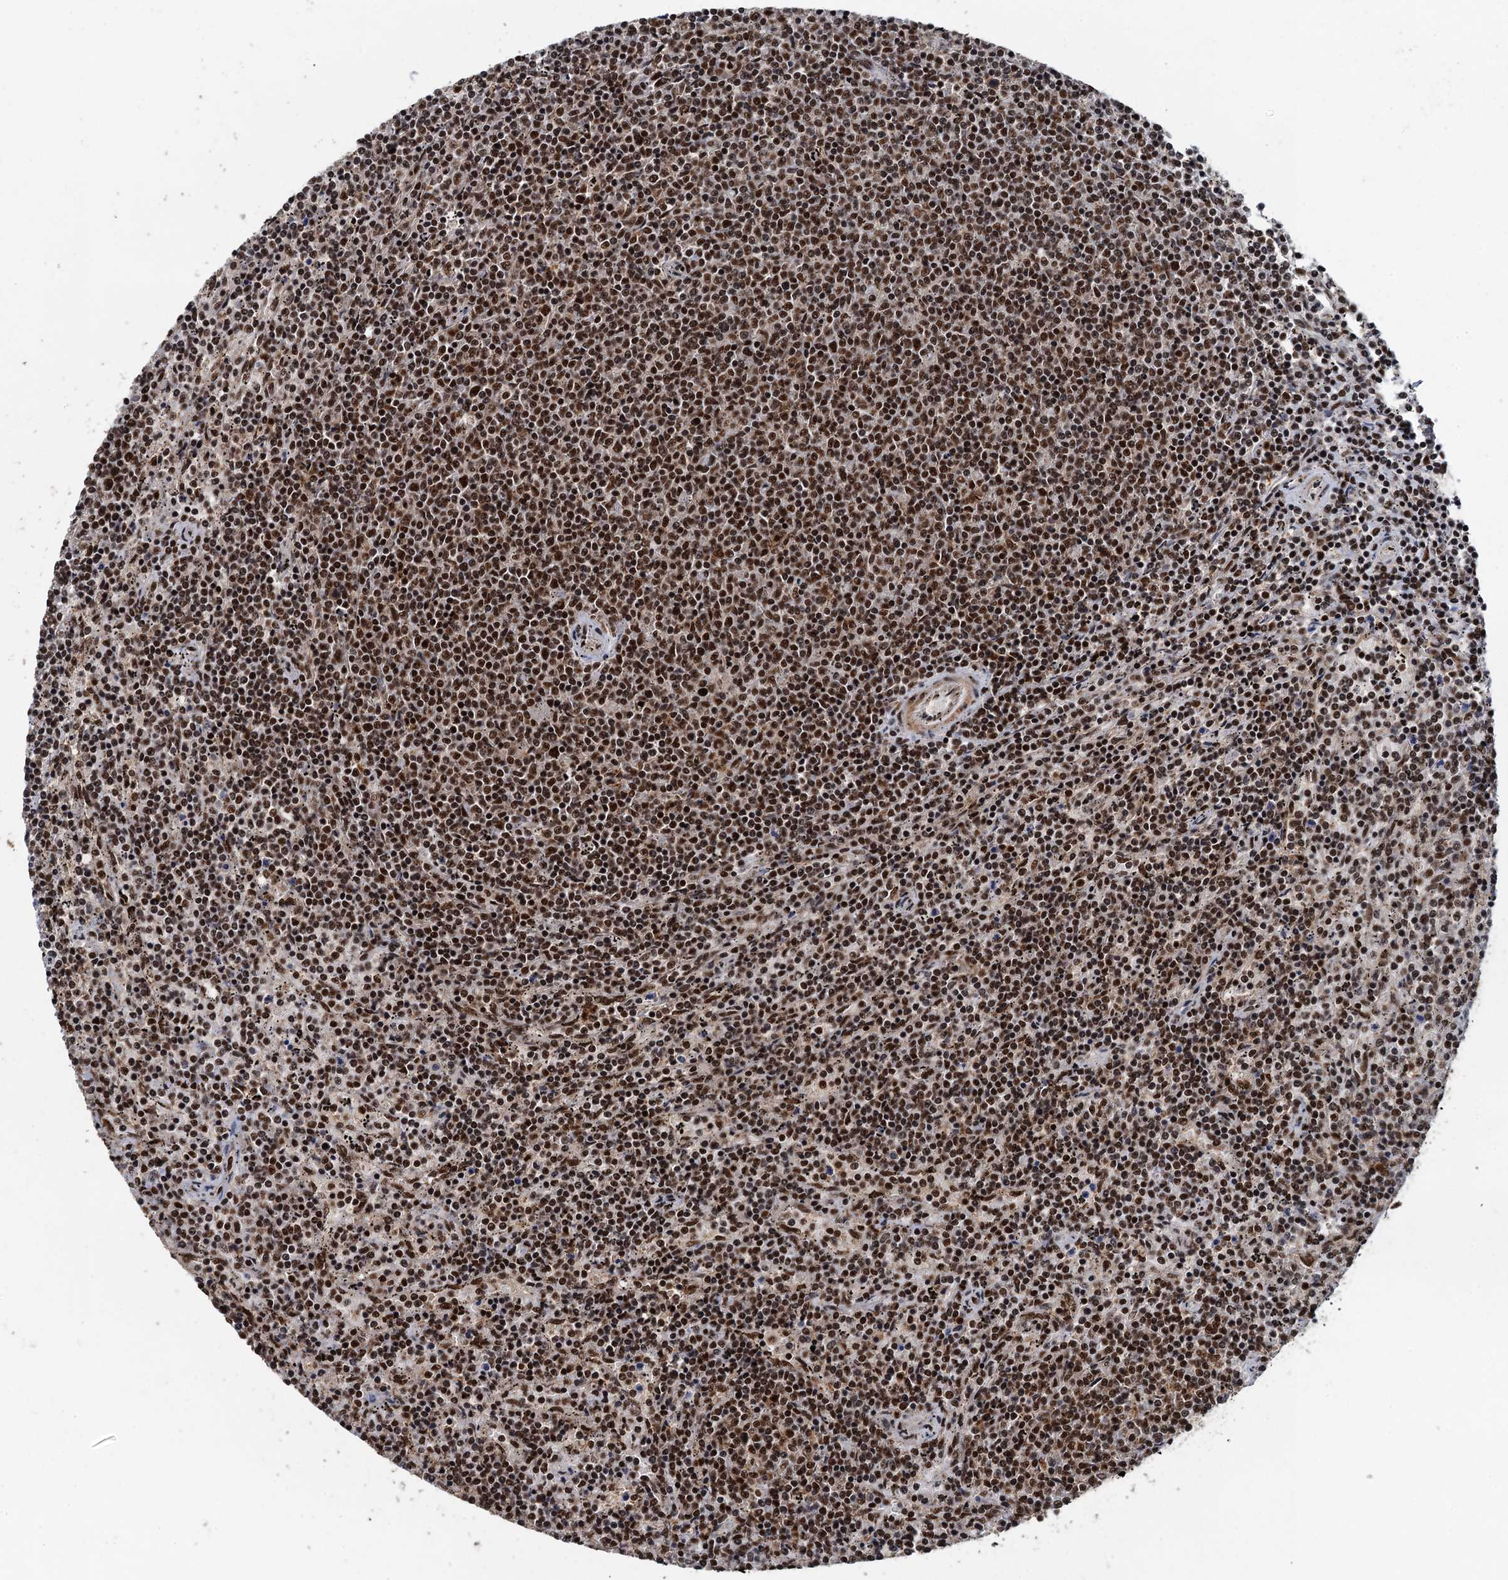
{"staining": {"intensity": "moderate", "quantity": ">75%", "location": "nuclear"}, "tissue": "lymphoma", "cell_type": "Tumor cells", "image_type": "cancer", "snomed": [{"axis": "morphology", "description": "Malignant lymphoma, non-Hodgkin's type, Low grade"}, {"axis": "topography", "description": "Spleen"}], "caption": "IHC staining of malignant lymphoma, non-Hodgkin's type (low-grade), which exhibits medium levels of moderate nuclear expression in about >75% of tumor cells indicating moderate nuclear protein staining. The staining was performed using DAB (brown) for protein detection and nuclei were counterstained in hematoxylin (blue).", "gene": "ZC3H18", "patient": {"sex": "female", "age": 50}}